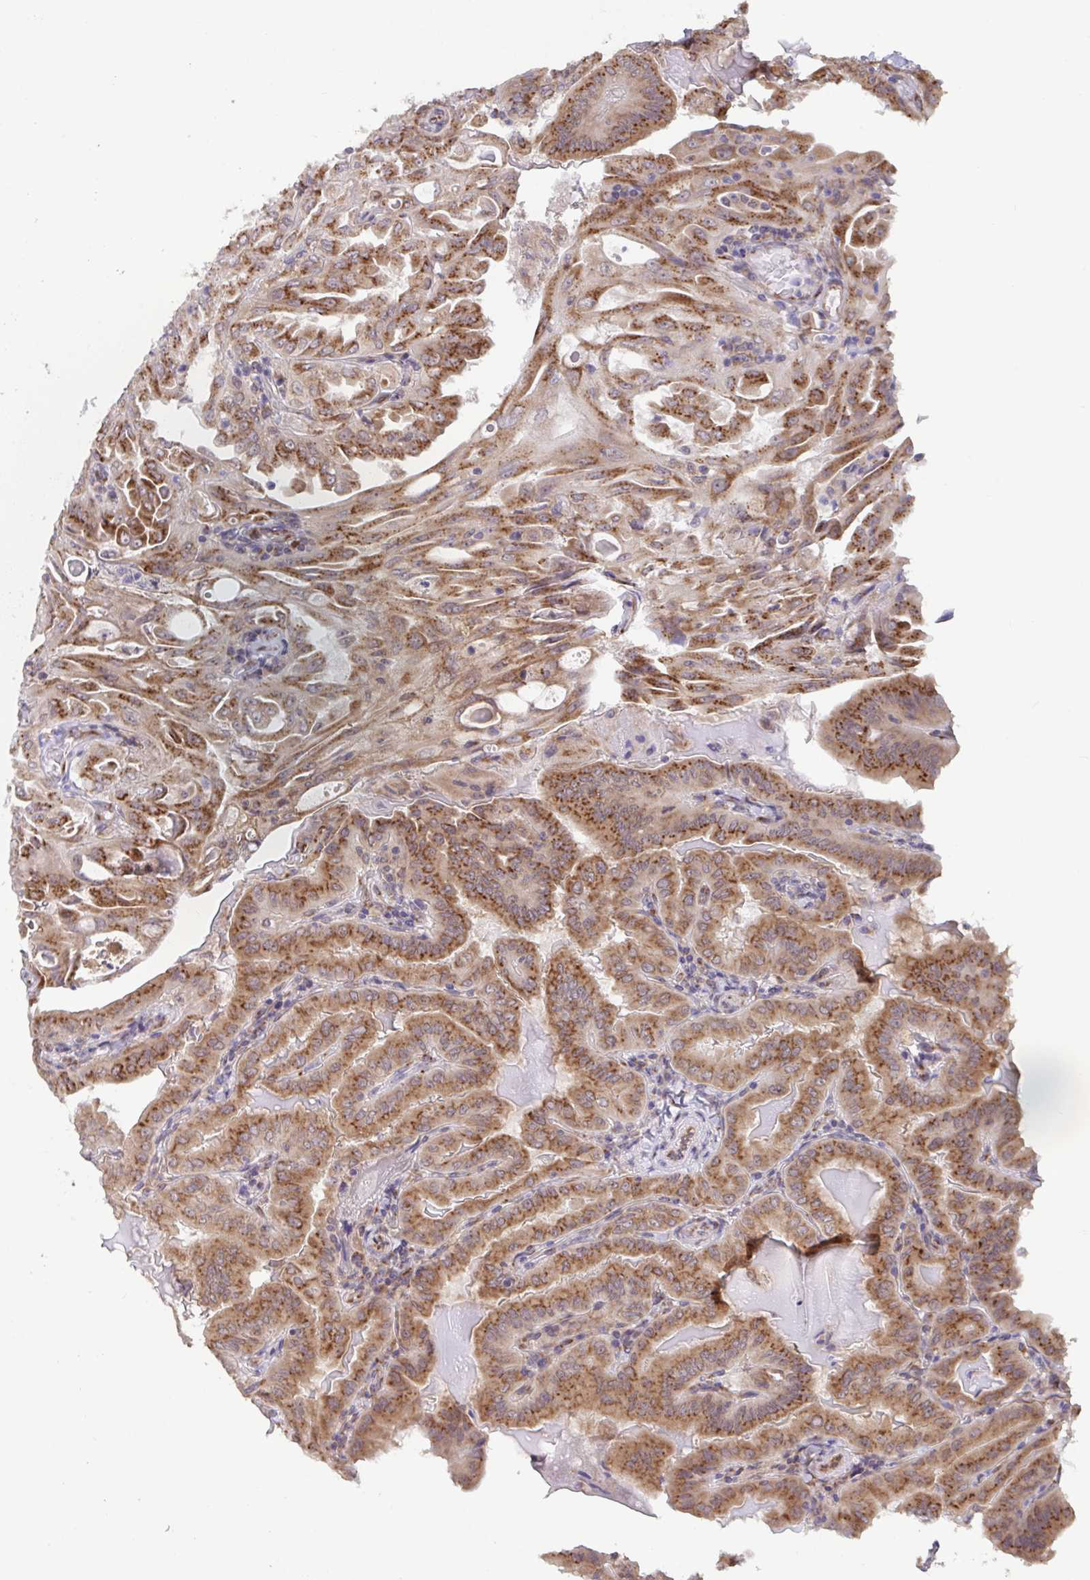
{"staining": {"intensity": "moderate", "quantity": ">75%", "location": "cytoplasmic/membranous"}, "tissue": "thyroid cancer", "cell_type": "Tumor cells", "image_type": "cancer", "snomed": [{"axis": "morphology", "description": "Papillary adenocarcinoma, NOS"}, {"axis": "topography", "description": "Thyroid gland"}], "caption": "Immunohistochemical staining of human papillary adenocarcinoma (thyroid) displays medium levels of moderate cytoplasmic/membranous protein expression in approximately >75% of tumor cells.", "gene": "ATP5MJ", "patient": {"sex": "female", "age": 68}}